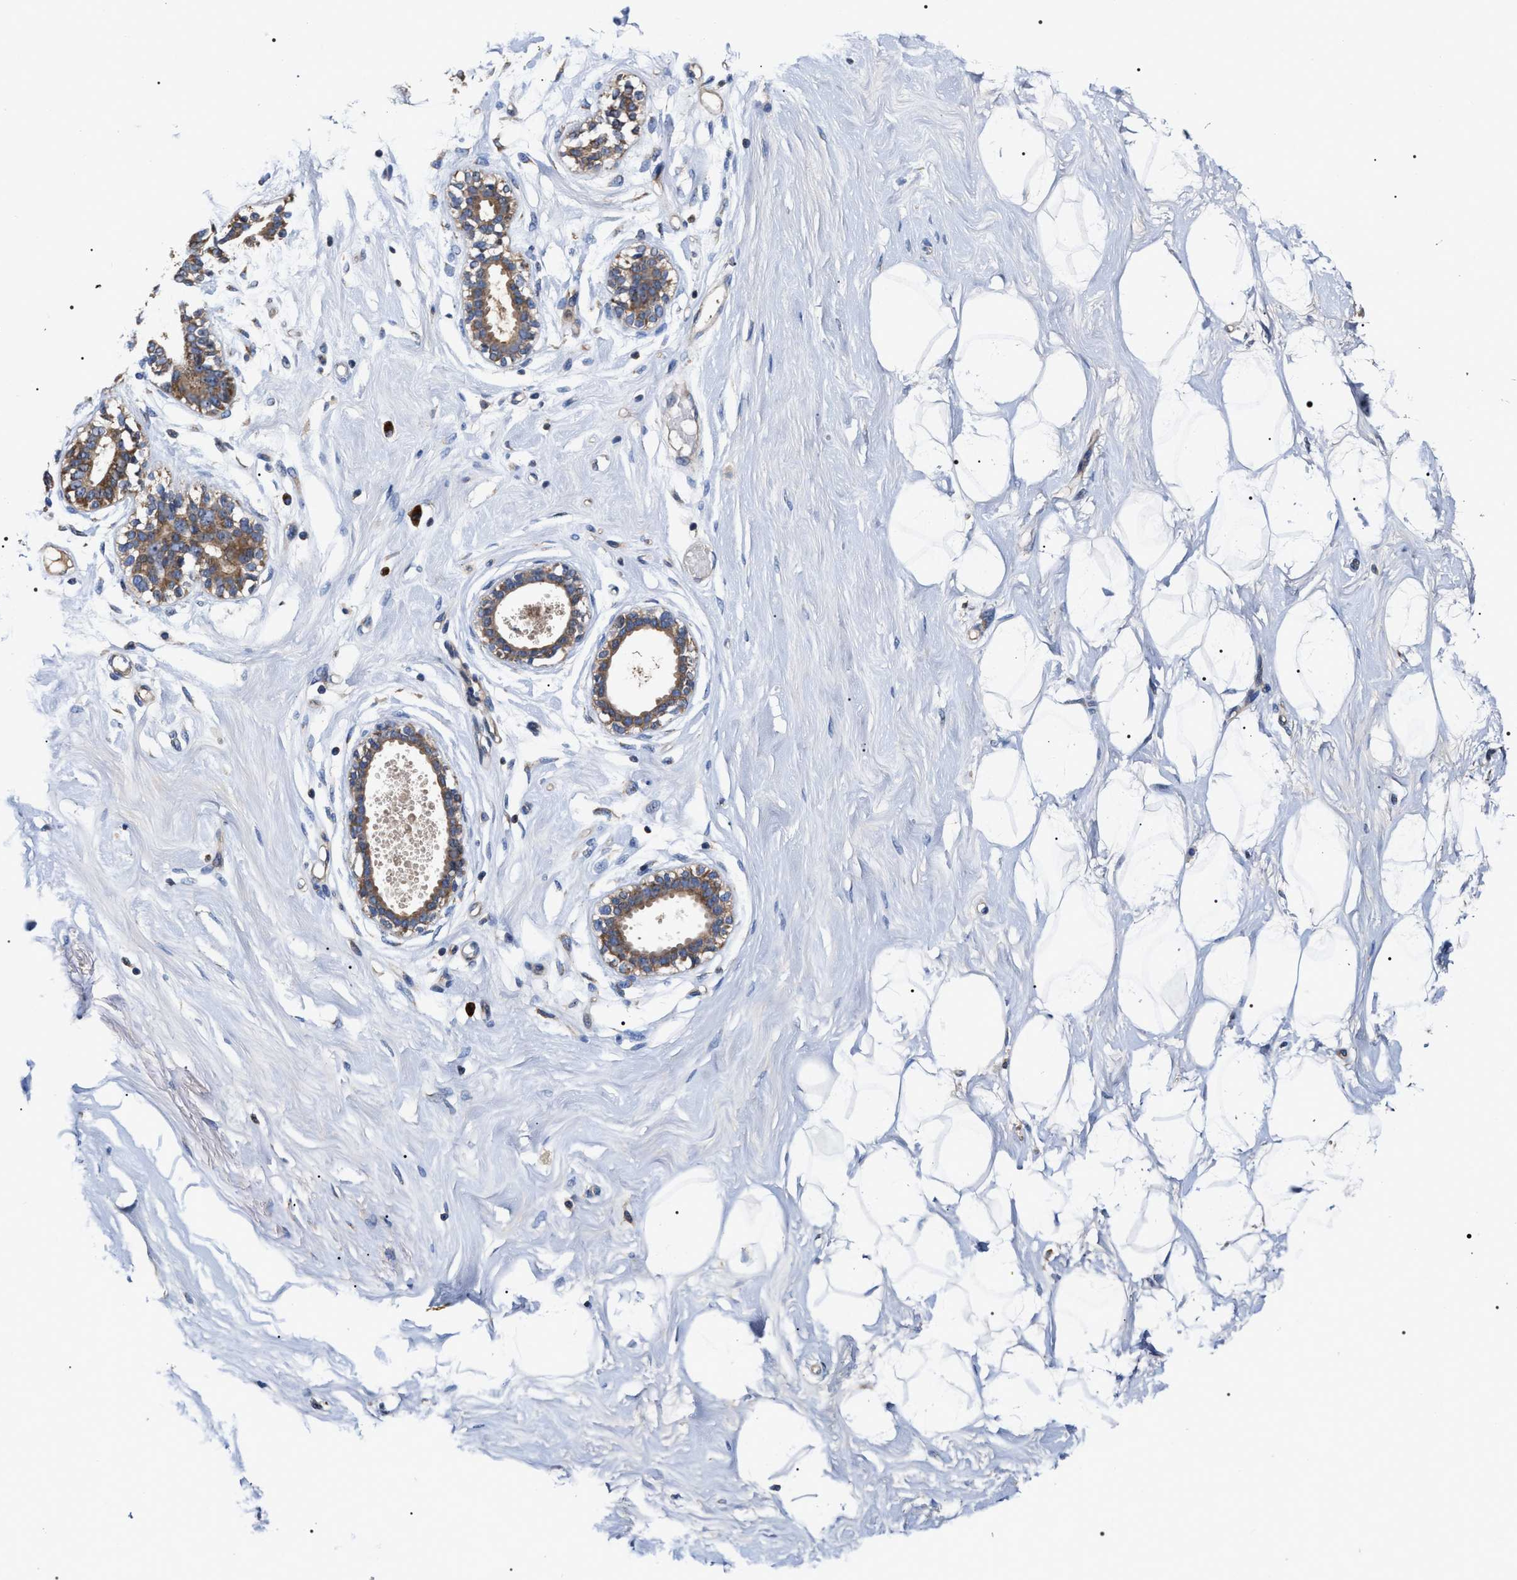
{"staining": {"intensity": "negative", "quantity": "none", "location": "none"}, "tissue": "breast", "cell_type": "Adipocytes", "image_type": "normal", "snomed": [{"axis": "morphology", "description": "Normal tissue, NOS"}, {"axis": "topography", "description": "Breast"}], "caption": "High power microscopy micrograph of an IHC micrograph of normal breast, revealing no significant positivity in adipocytes.", "gene": "MACC1", "patient": {"sex": "female", "age": 23}}